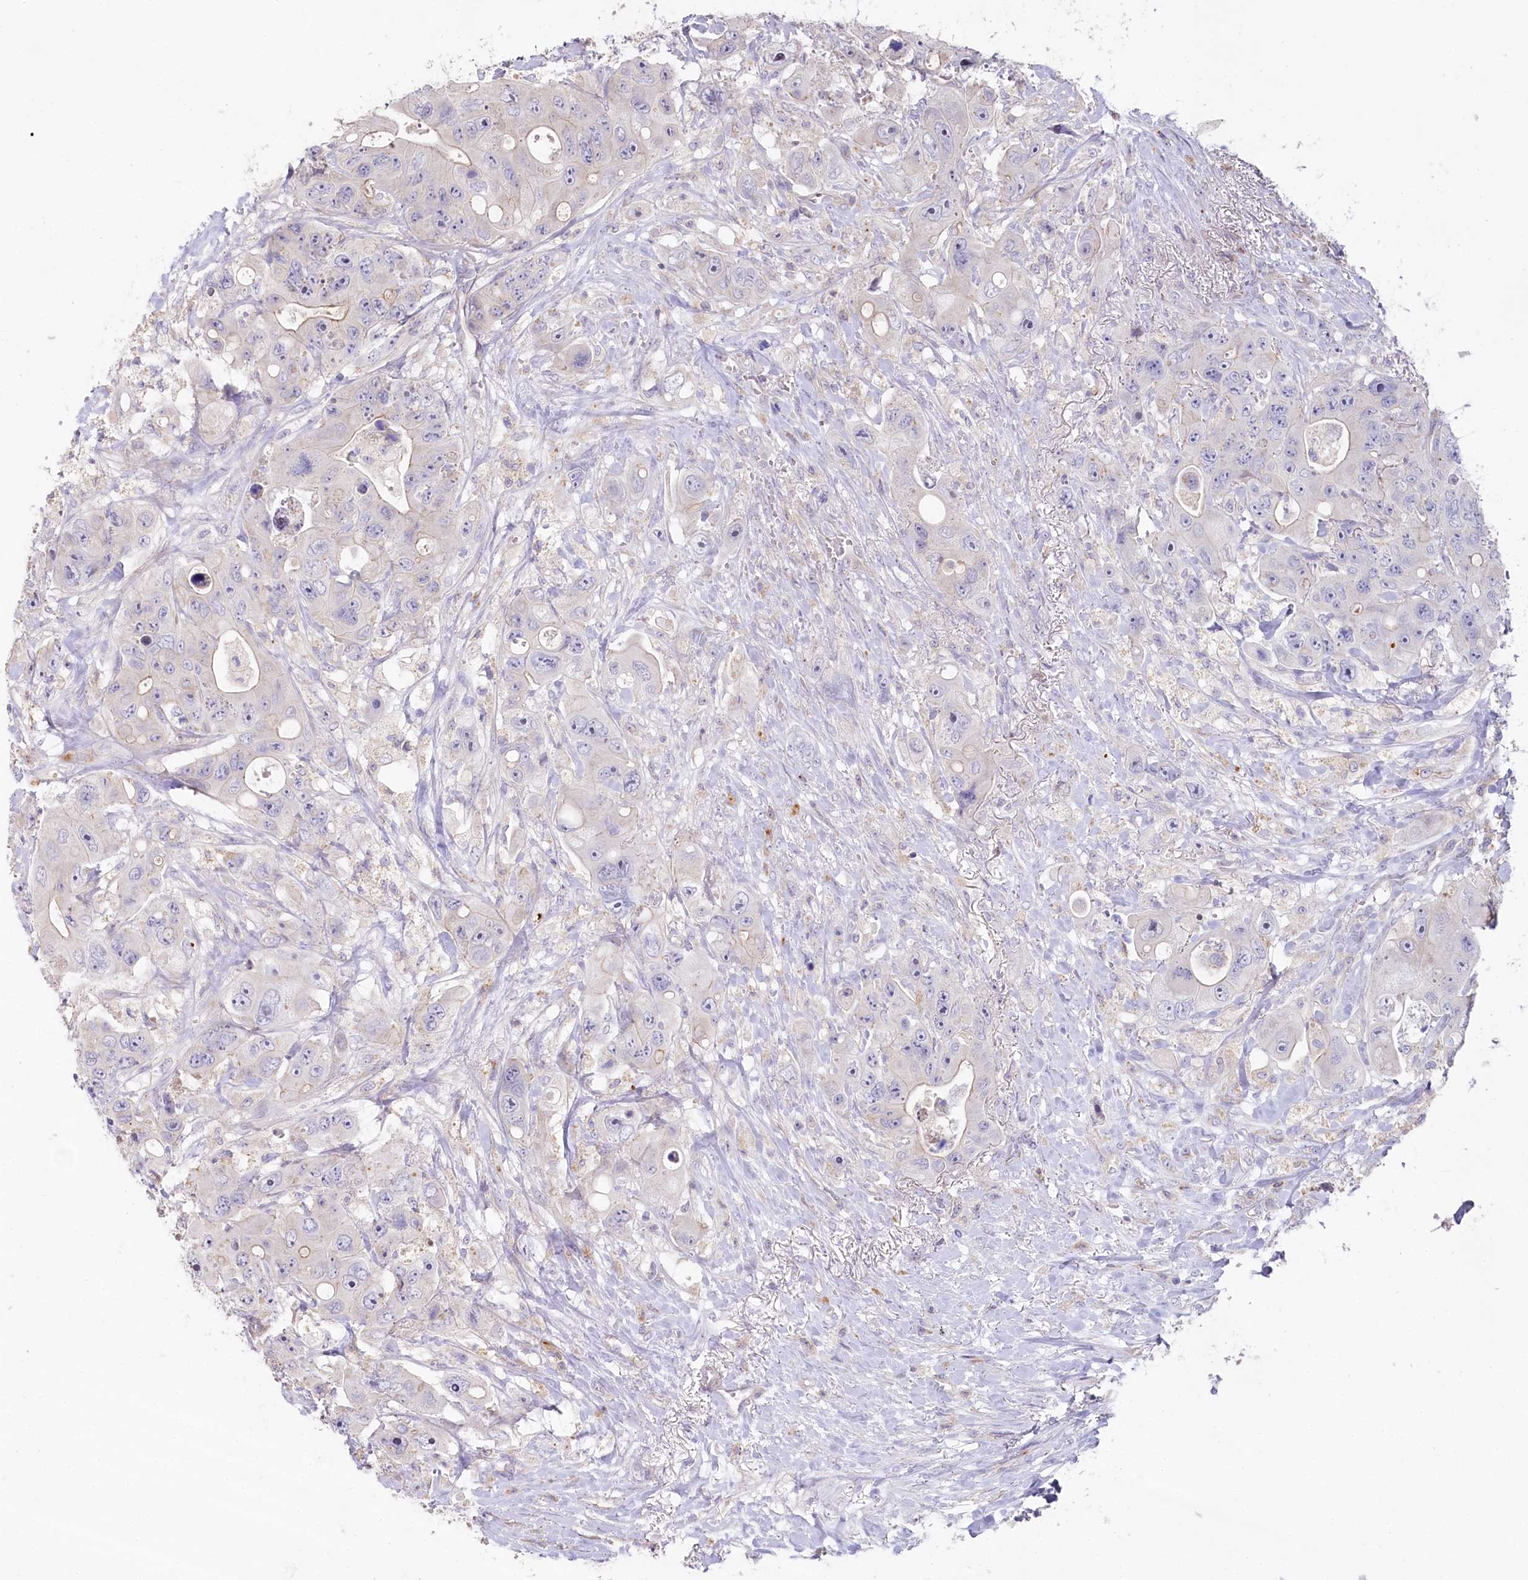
{"staining": {"intensity": "negative", "quantity": "none", "location": "none"}, "tissue": "colorectal cancer", "cell_type": "Tumor cells", "image_type": "cancer", "snomed": [{"axis": "morphology", "description": "Adenocarcinoma, NOS"}, {"axis": "topography", "description": "Colon"}], "caption": "Immunohistochemical staining of colorectal adenocarcinoma displays no significant expression in tumor cells. Nuclei are stained in blue.", "gene": "SLC6A11", "patient": {"sex": "female", "age": 46}}